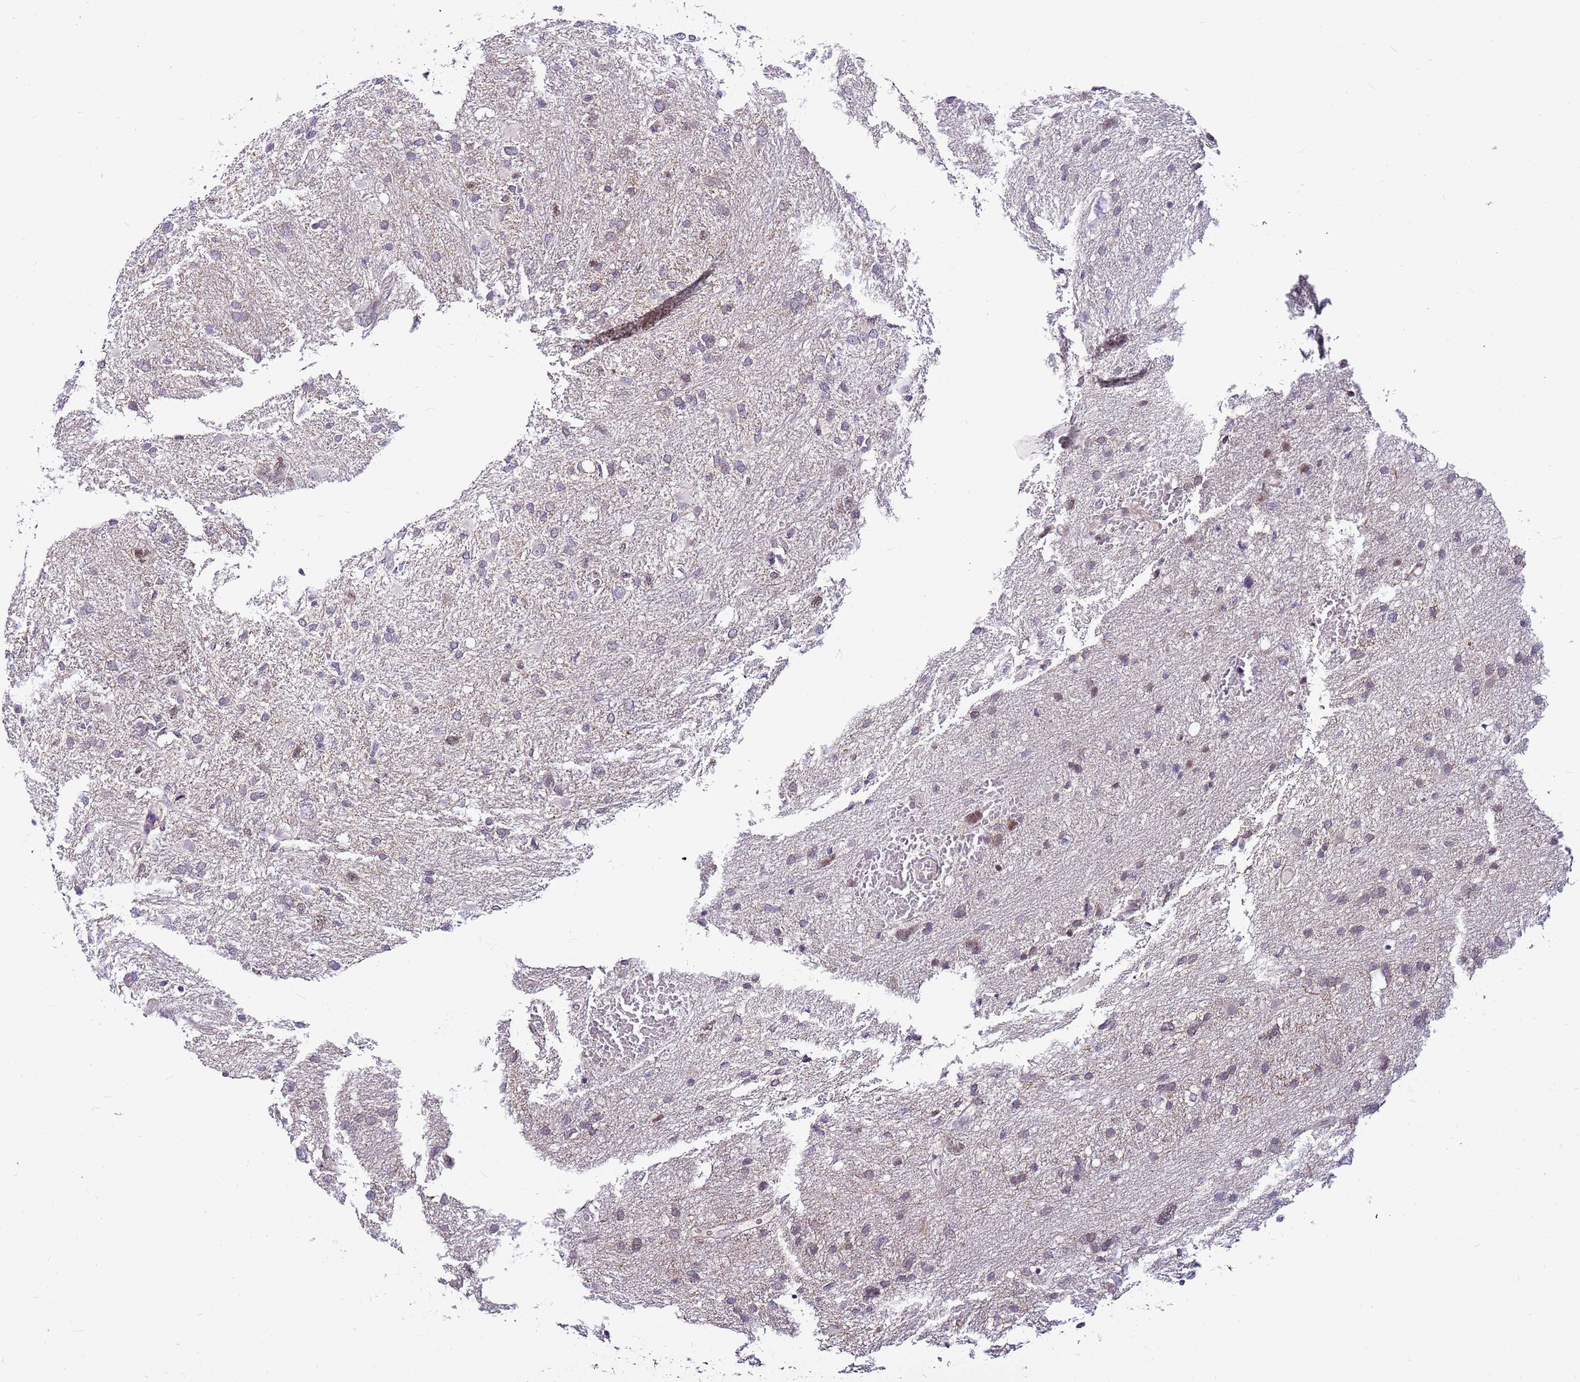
{"staining": {"intensity": "negative", "quantity": "none", "location": "none"}, "tissue": "glioma", "cell_type": "Tumor cells", "image_type": "cancer", "snomed": [{"axis": "morphology", "description": "Glioma, malignant, High grade"}, {"axis": "topography", "description": "Brain"}], "caption": "Immunohistochemistry histopathology image of human malignant glioma (high-grade) stained for a protein (brown), which exhibits no staining in tumor cells.", "gene": "POLE3", "patient": {"sex": "male", "age": 61}}